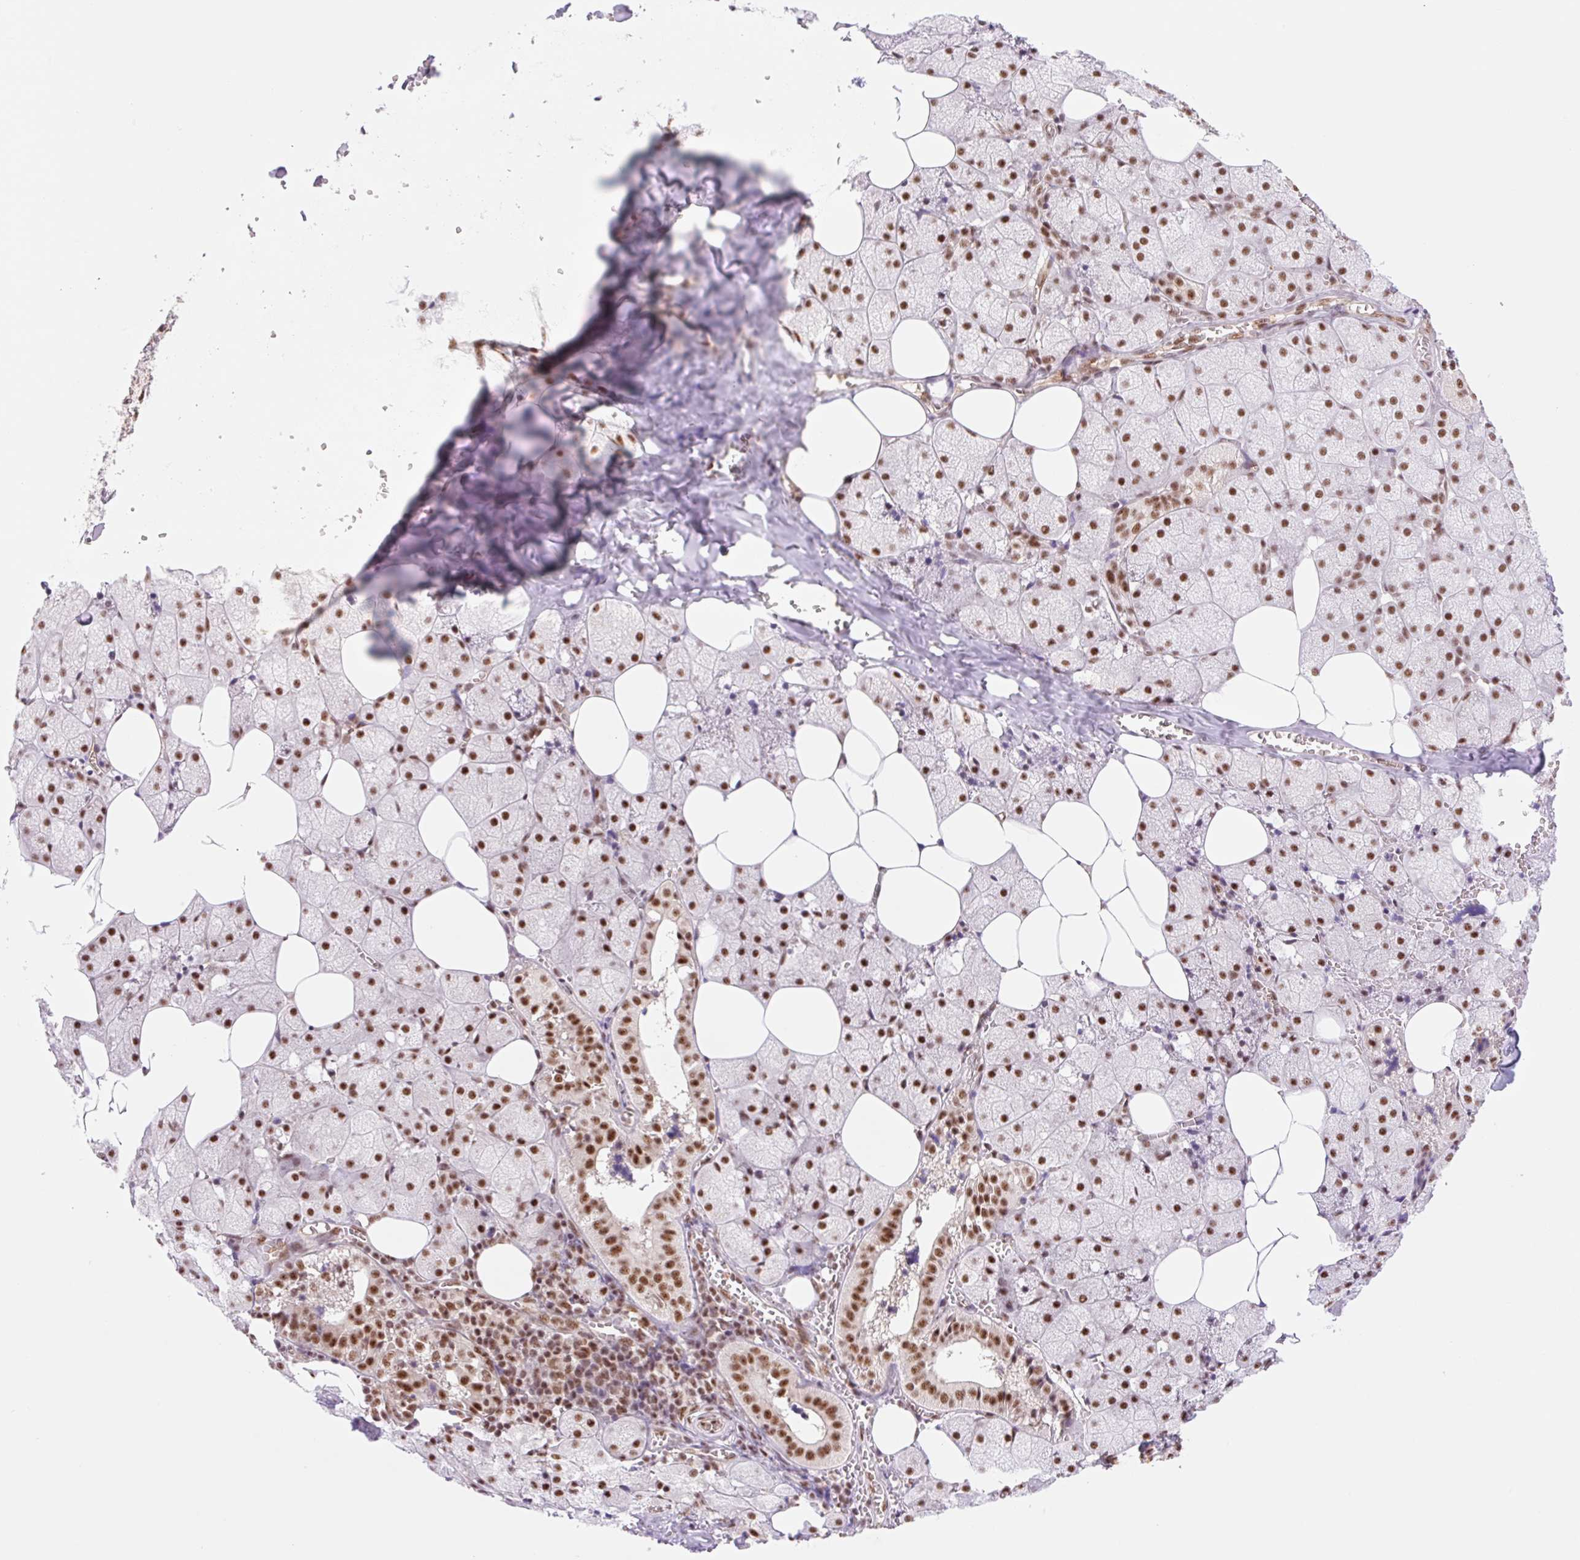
{"staining": {"intensity": "strong", "quantity": ">75%", "location": "nuclear"}, "tissue": "salivary gland", "cell_type": "Glandular cells", "image_type": "normal", "snomed": [{"axis": "morphology", "description": "Normal tissue, NOS"}, {"axis": "topography", "description": "Salivary gland"}, {"axis": "topography", "description": "Peripheral nerve tissue"}], "caption": "About >75% of glandular cells in normal human salivary gland demonstrate strong nuclear protein expression as visualized by brown immunohistochemical staining.", "gene": "PRDM11", "patient": {"sex": "male", "age": 38}}